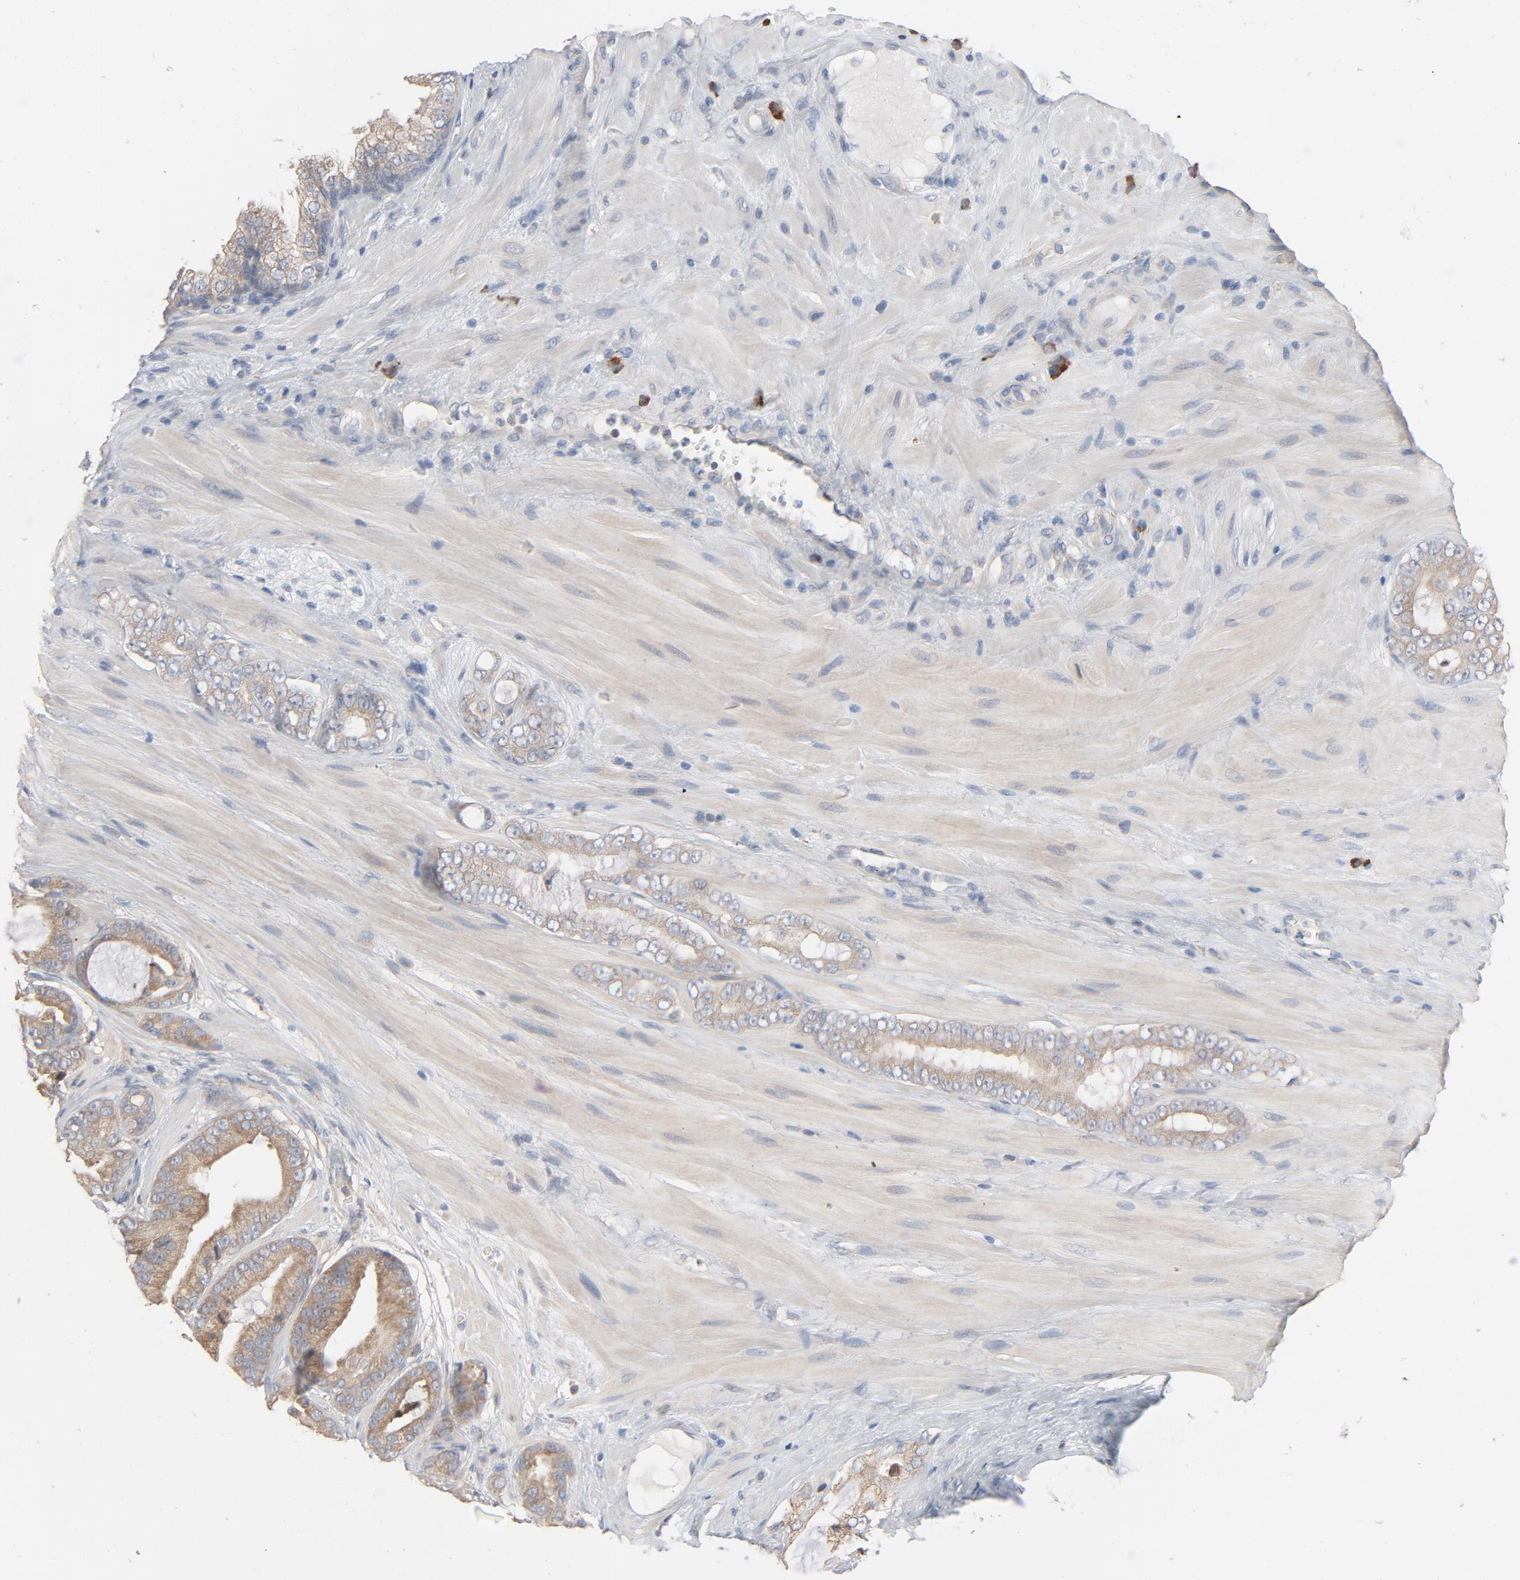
{"staining": {"intensity": "moderate", "quantity": ">75%", "location": "cytoplasmic/membranous"}, "tissue": "prostate cancer", "cell_type": "Tumor cells", "image_type": "cancer", "snomed": [{"axis": "morphology", "description": "Adenocarcinoma, Low grade"}, {"axis": "topography", "description": "Prostate"}], "caption": "Immunohistochemistry of prostate low-grade adenocarcinoma reveals medium levels of moderate cytoplasmic/membranous expression in approximately >75% of tumor cells.", "gene": "TLR4", "patient": {"sex": "male", "age": 58}}